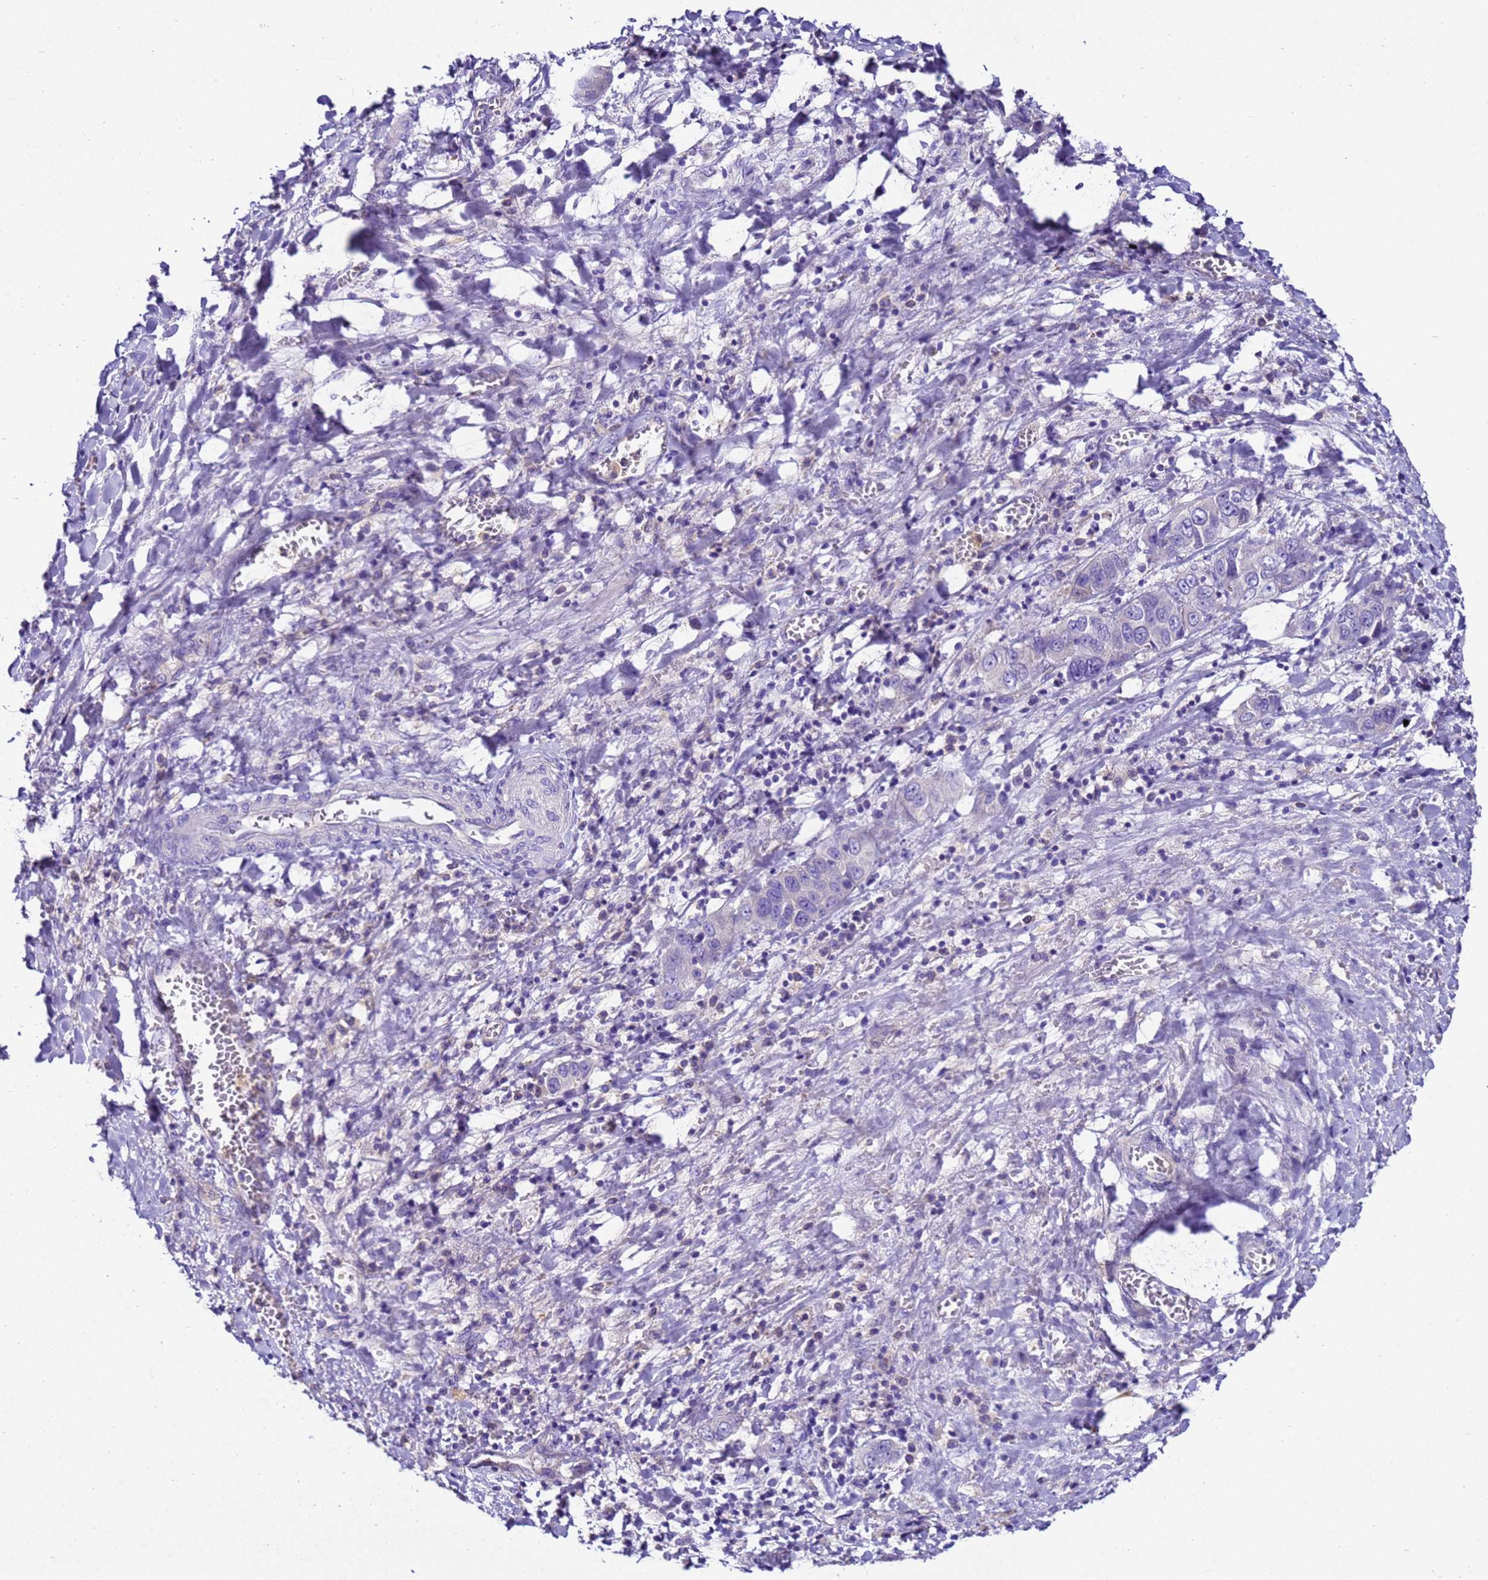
{"staining": {"intensity": "negative", "quantity": "none", "location": "none"}, "tissue": "liver cancer", "cell_type": "Tumor cells", "image_type": "cancer", "snomed": [{"axis": "morphology", "description": "Cholangiocarcinoma"}, {"axis": "topography", "description": "Liver"}], "caption": "Immunohistochemistry histopathology image of neoplastic tissue: liver cancer (cholangiocarcinoma) stained with DAB (3,3'-diaminobenzidine) displays no significant protein staining in tumor cells.", "gene": "UGT2A1", "patient": {"sex": "female", "age": 52}}